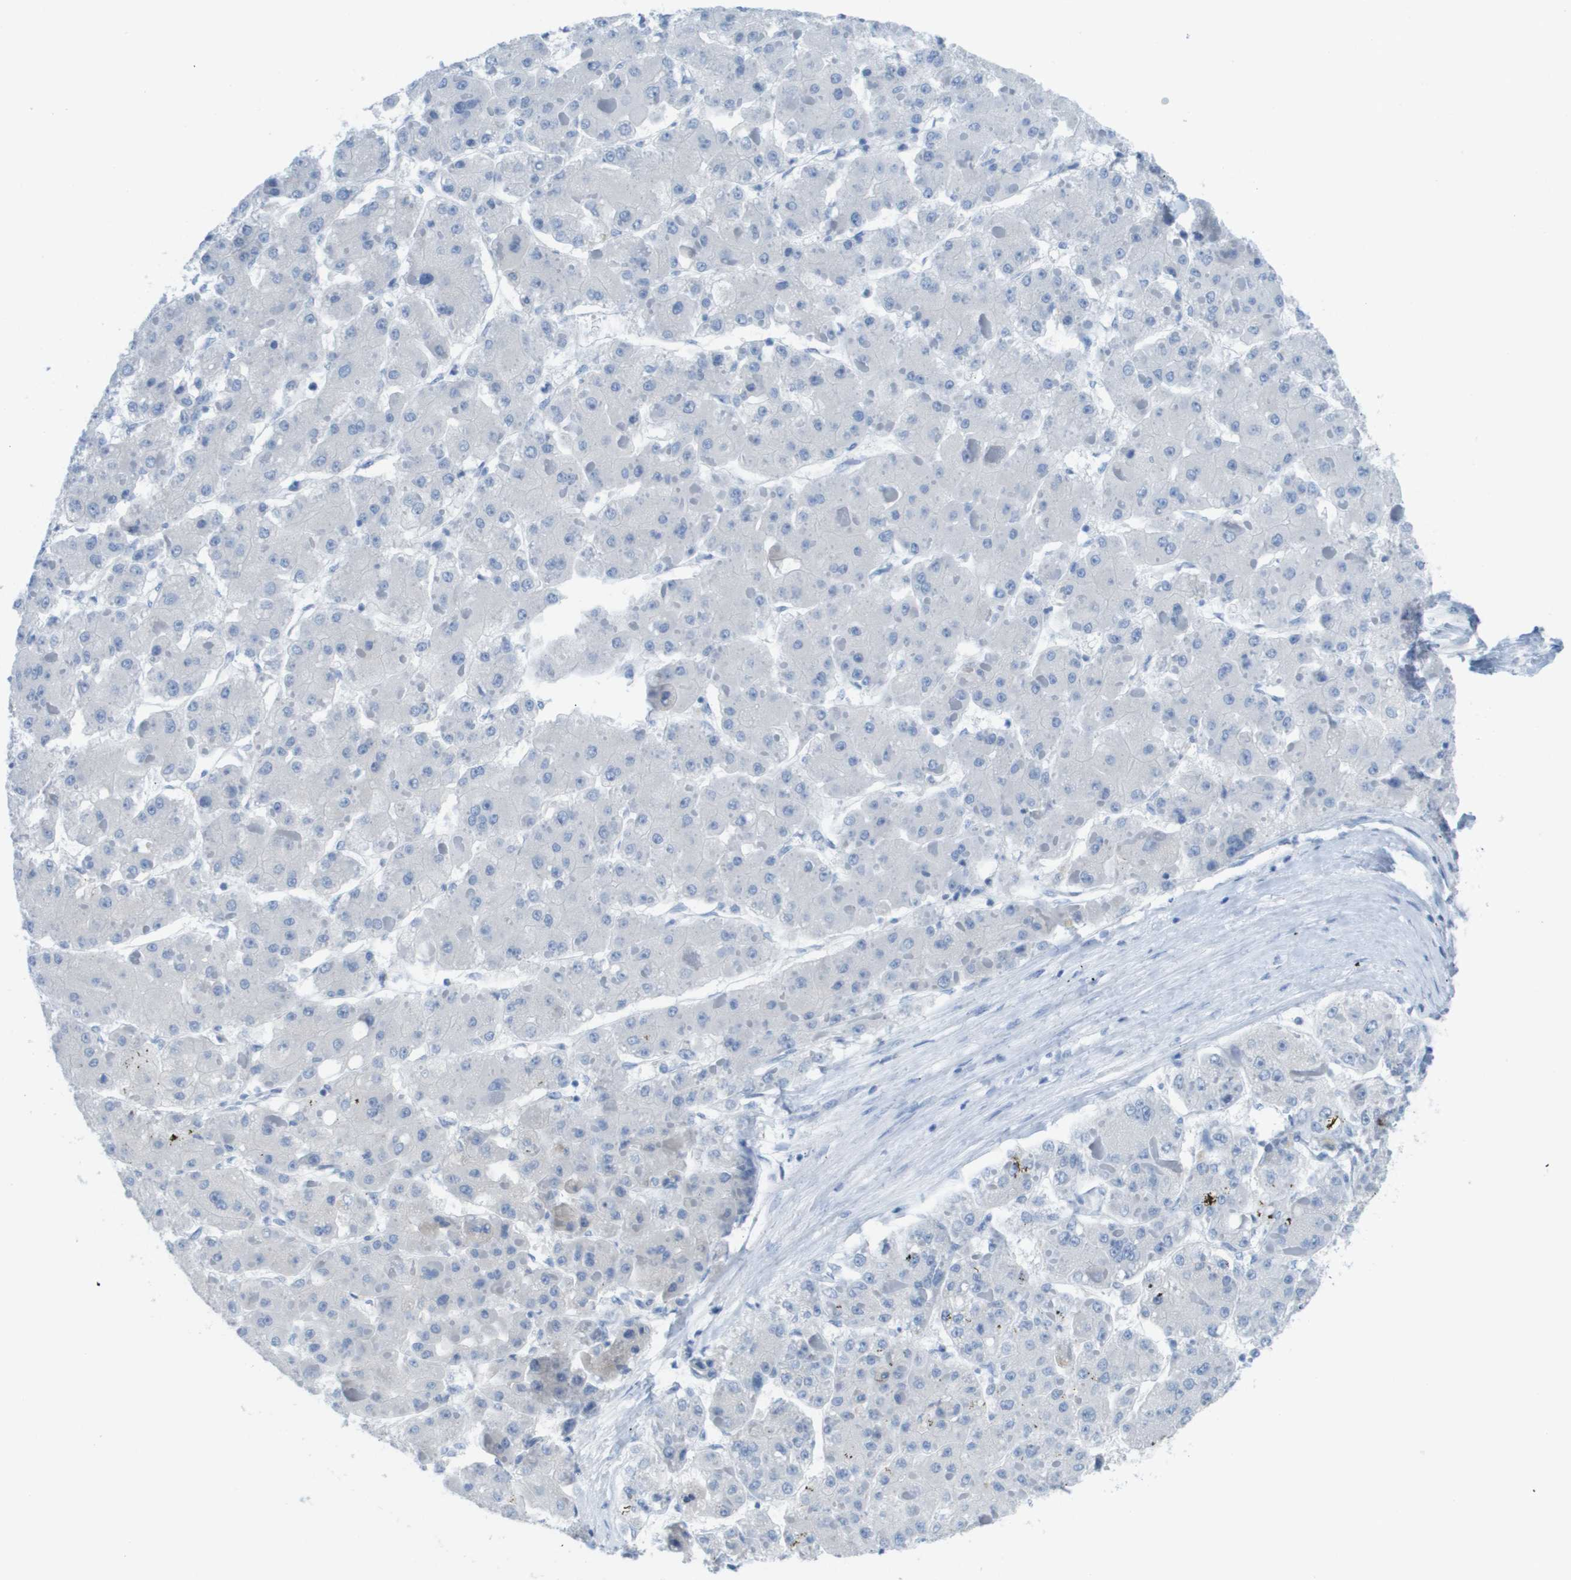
{"staining": {"intensity": "negative", "quantity": "none", "location": "none"}, "tissue": "liver cancer", "cell_type": "Tumor cells", "image_type": "cancer", "snomed": [{"axis": "morphology", "description": "Carcinoma, Hepatocellular, NOS"}, {"axis": "topography", "description": "Liver"}], "caption": "High magnification brightfield microscopy of liver cancer stained with DAB (brown) and counterstained with hematoxylin (blue): tumor cells show no significant staining.", "gene": "GPR18", "patient": {"sex": "female", "age": 73}}